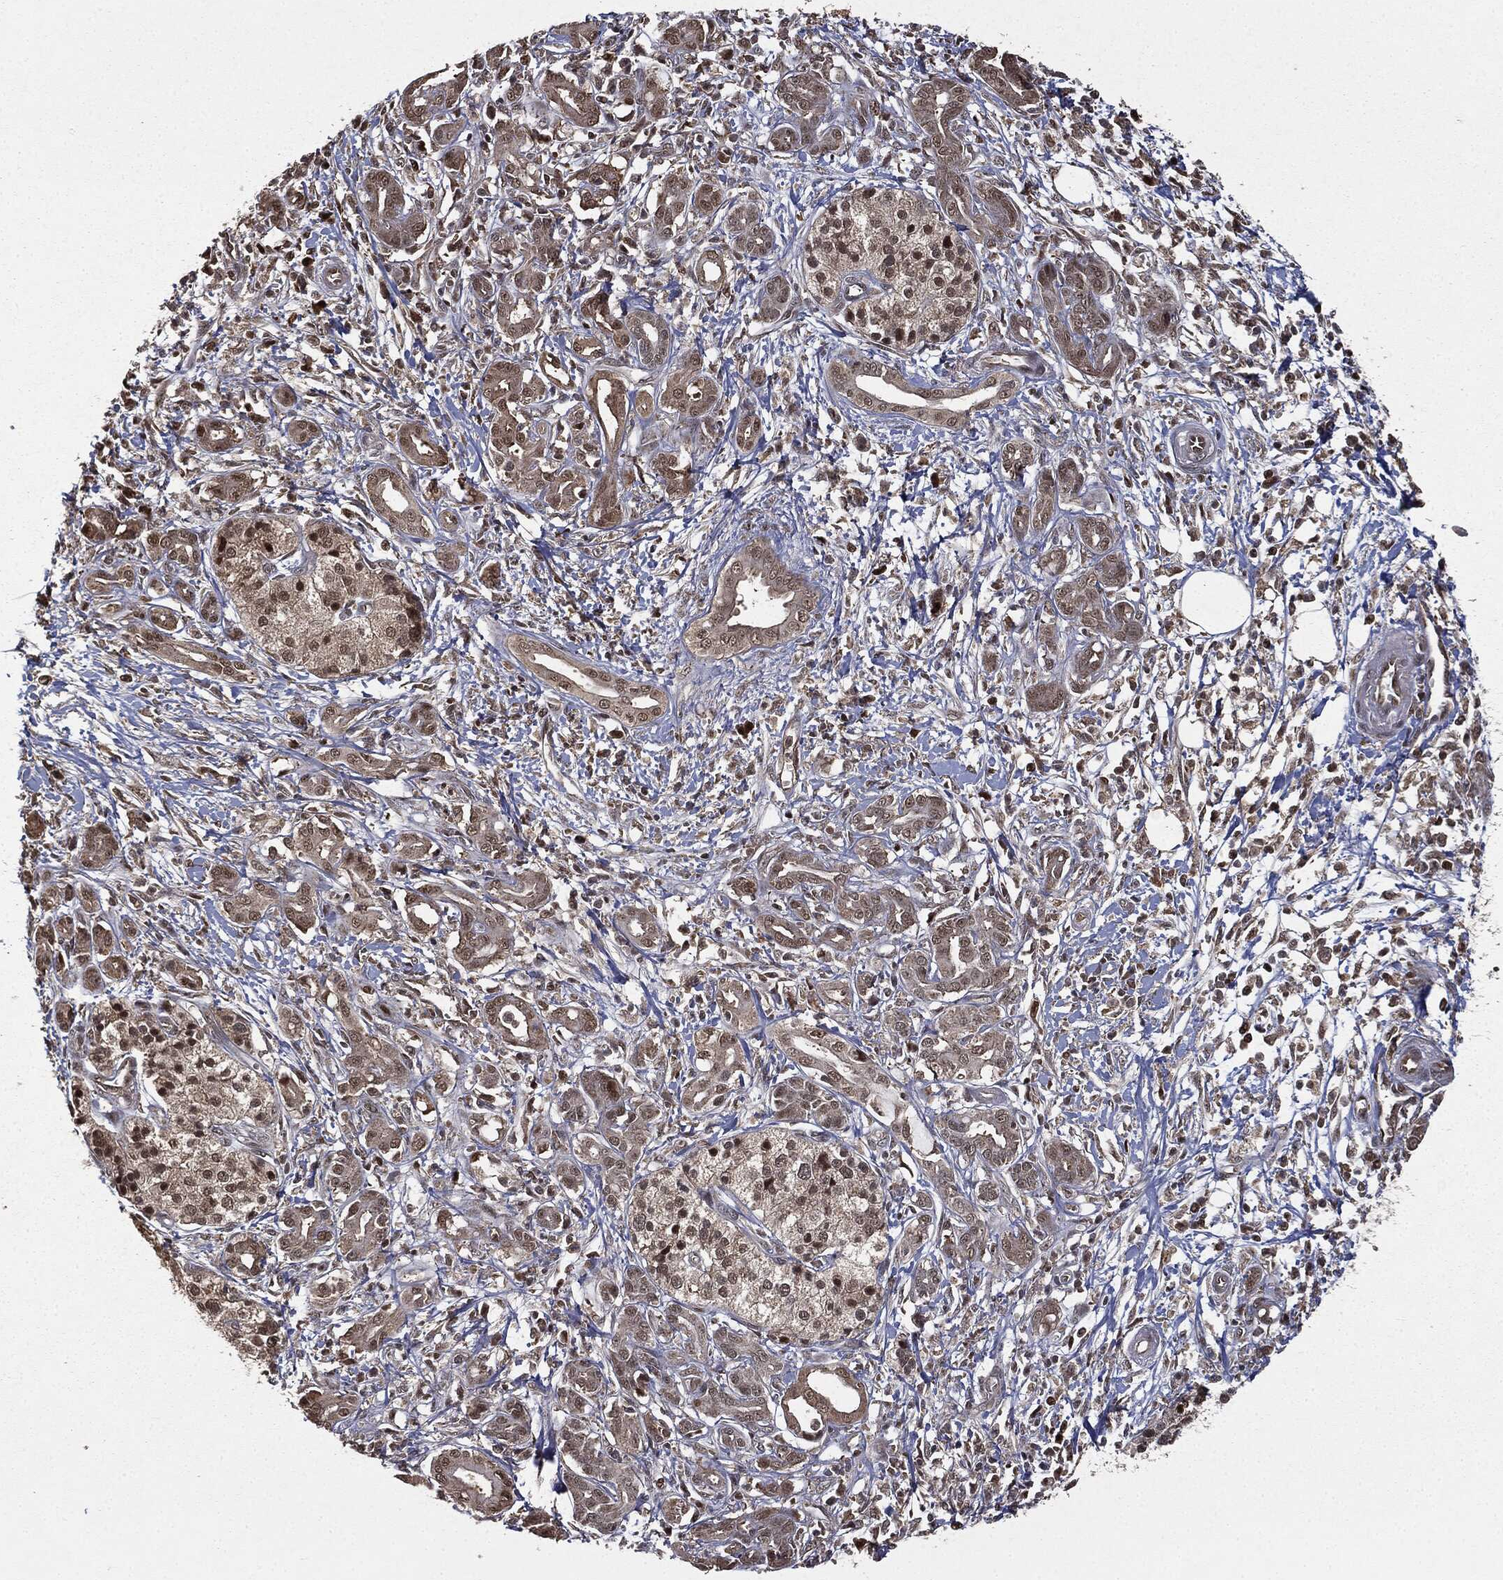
{"staining": {"intensity": "weak", "quantity": "25%-75%", "location": "cytoplasmic/membranous,nuclear"}, "tissue": "pancreatic cancer", "cell_type": "Tumor cells", "image_type": "cancer", "snomed": [{"axis": "morphology", "description": "Adenocarcinoma, NOS"}, {"axis": "topography", "description": "Pancreas"}], "caption": "Protein staining of pancreatic cancer (adenocarcinoma) tissue exhibits weak cytoplasmic/membranous and nuclear expression in approximately 25%-75% of tumor cells.", "gene": "ZNHIT6", "patient": {"sex": "male", "age": 72}}